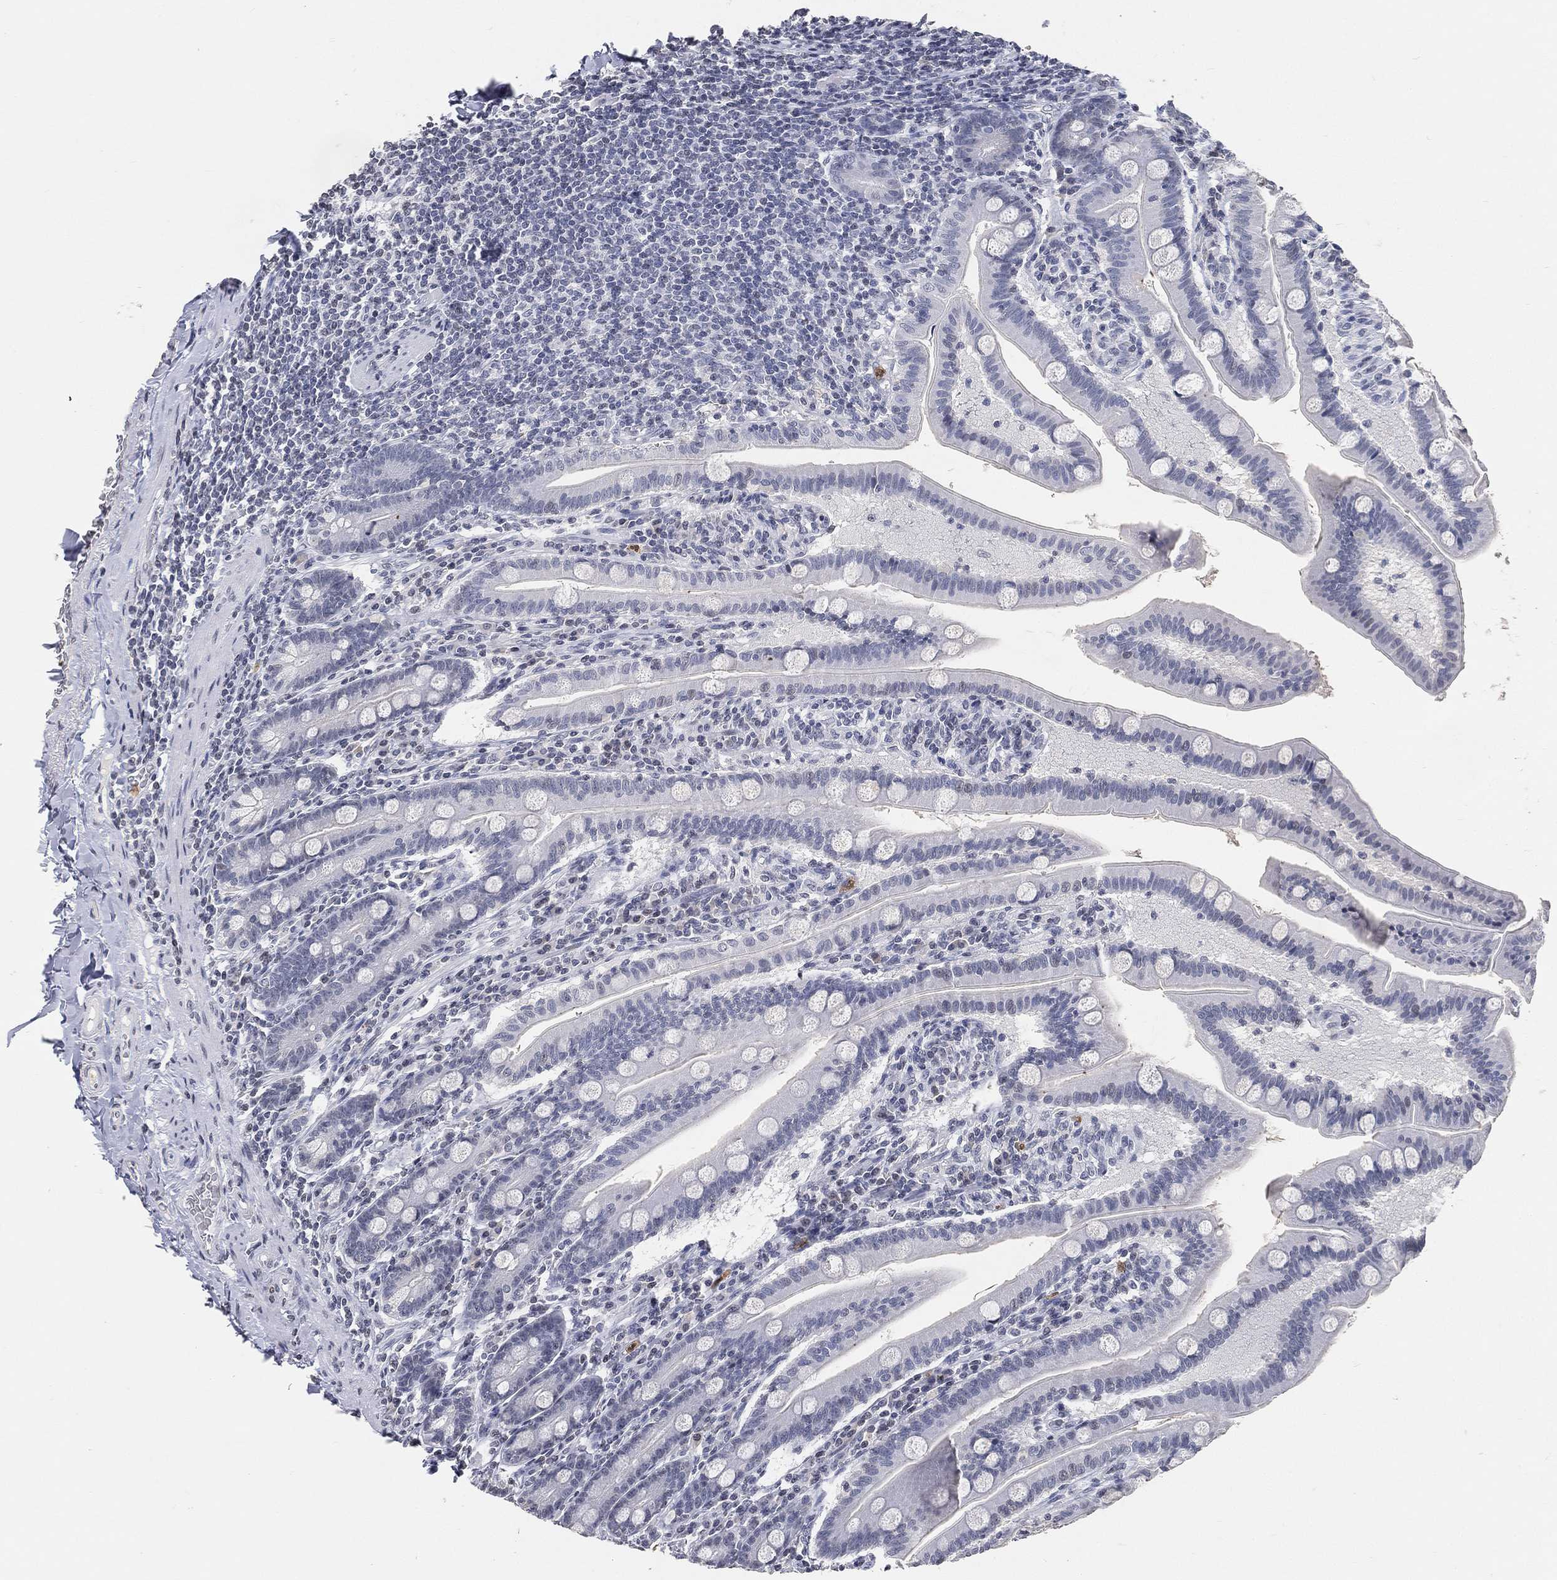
{"staining": {"intensity": "negative", "quantity": "none", "location": "none"}, "tissue": "small intestine", "cell_type": "Glandular cells", "image_type": "normal", "snomed": [{"axis": "morphology", "description": "Normal tissue, NOS"}, {"axis": "topography", "description": "Small intestine"}], "caption": "High power microscopy histopathology image of an IHC photomicrograph of benign small intestine, revealing no significant expression in glandular cells.", "gene": "ARG1", "patient": {"sex": "male", "age": 66}}